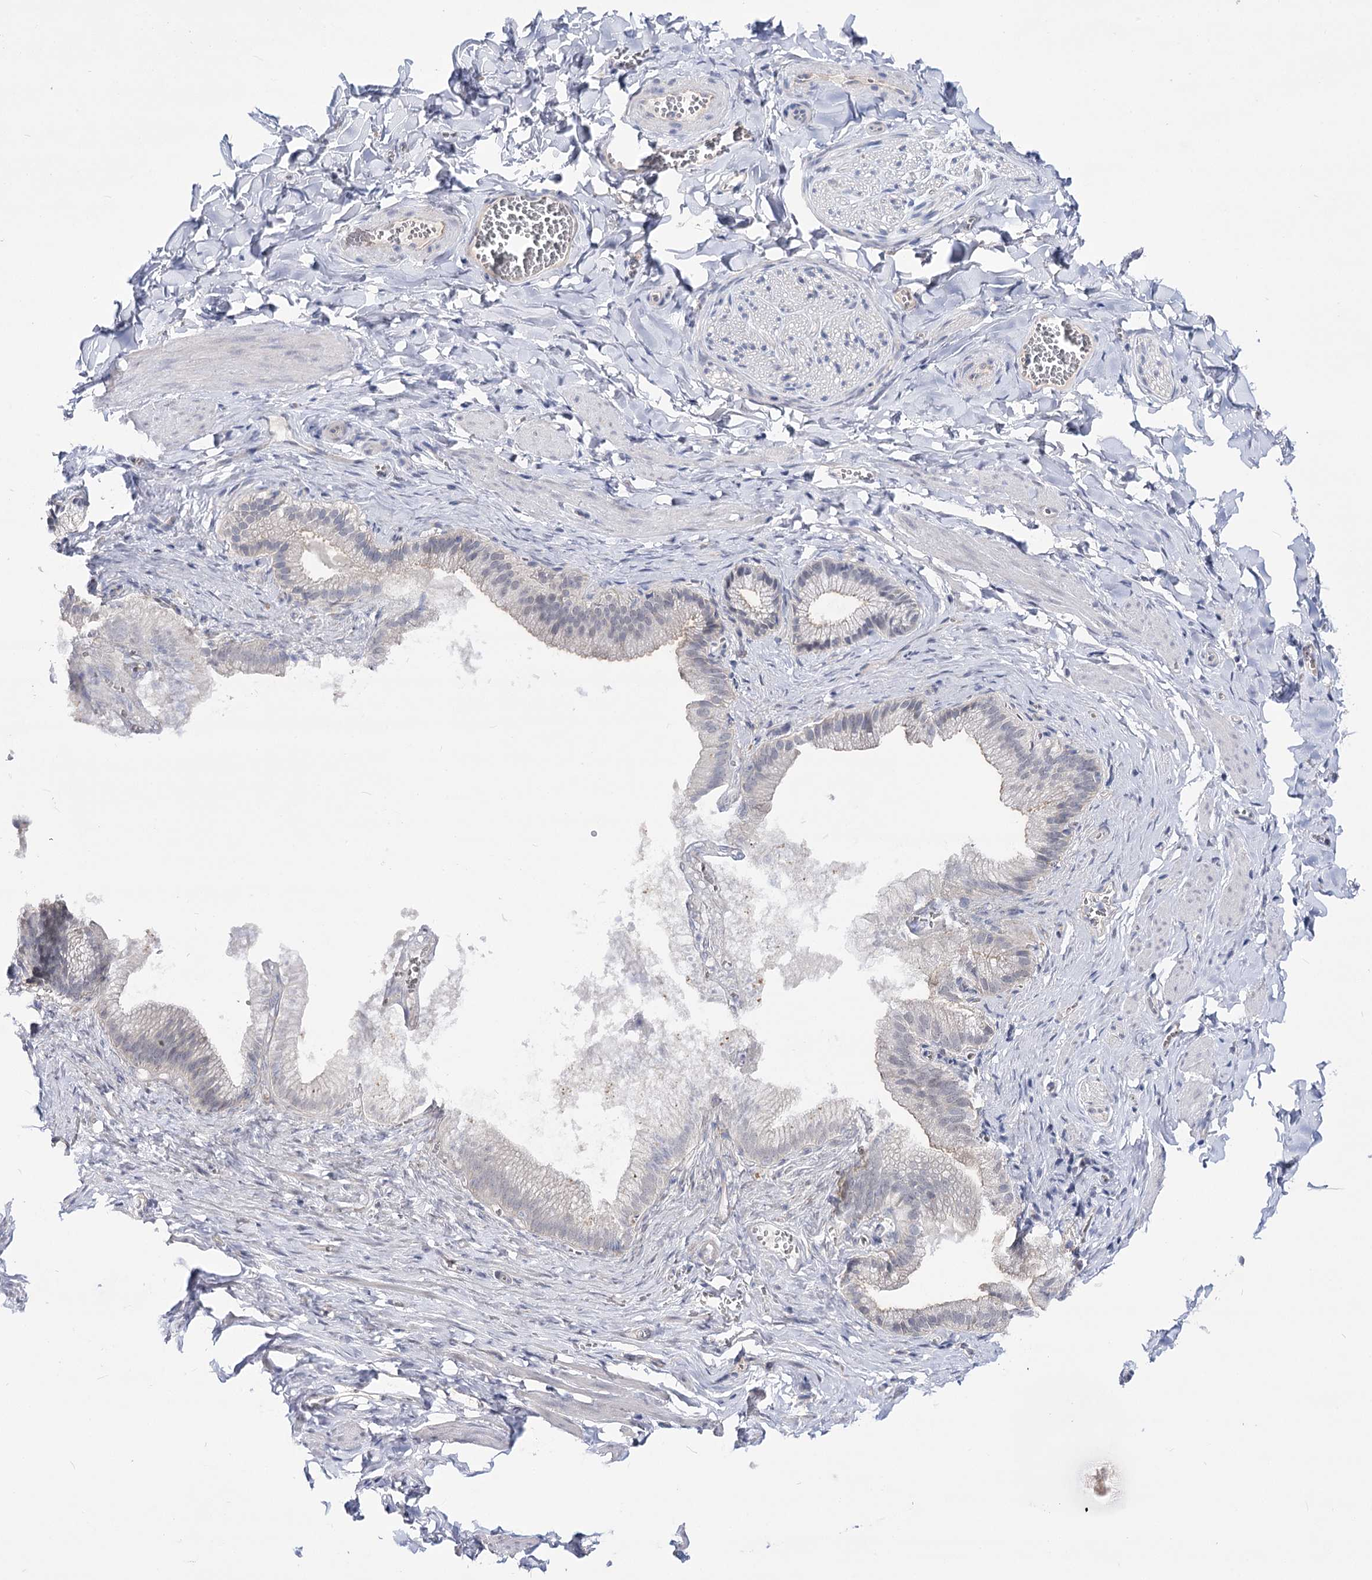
{"staining": {"intensity": "negative", "quantity": "none", "location": "none"}, "tissue": "adipose tissue", "cell_type": "Adipocytes", "image_type": "normal", "snomed": [{"axis": "morphology", "description": "Normal tissue, NOS"}, {"axis": "topography", "description": "Gallbladder"}, {"axis": "topography", "description": "Peripheral nerve tissue"}], "caption": "This is an immunohistochemistry photomicrograph of benign adipose tissue. There is no expression in adipocytes.", "gene": "ATP10B", "patient": {"sex": "male", "age": 38}}